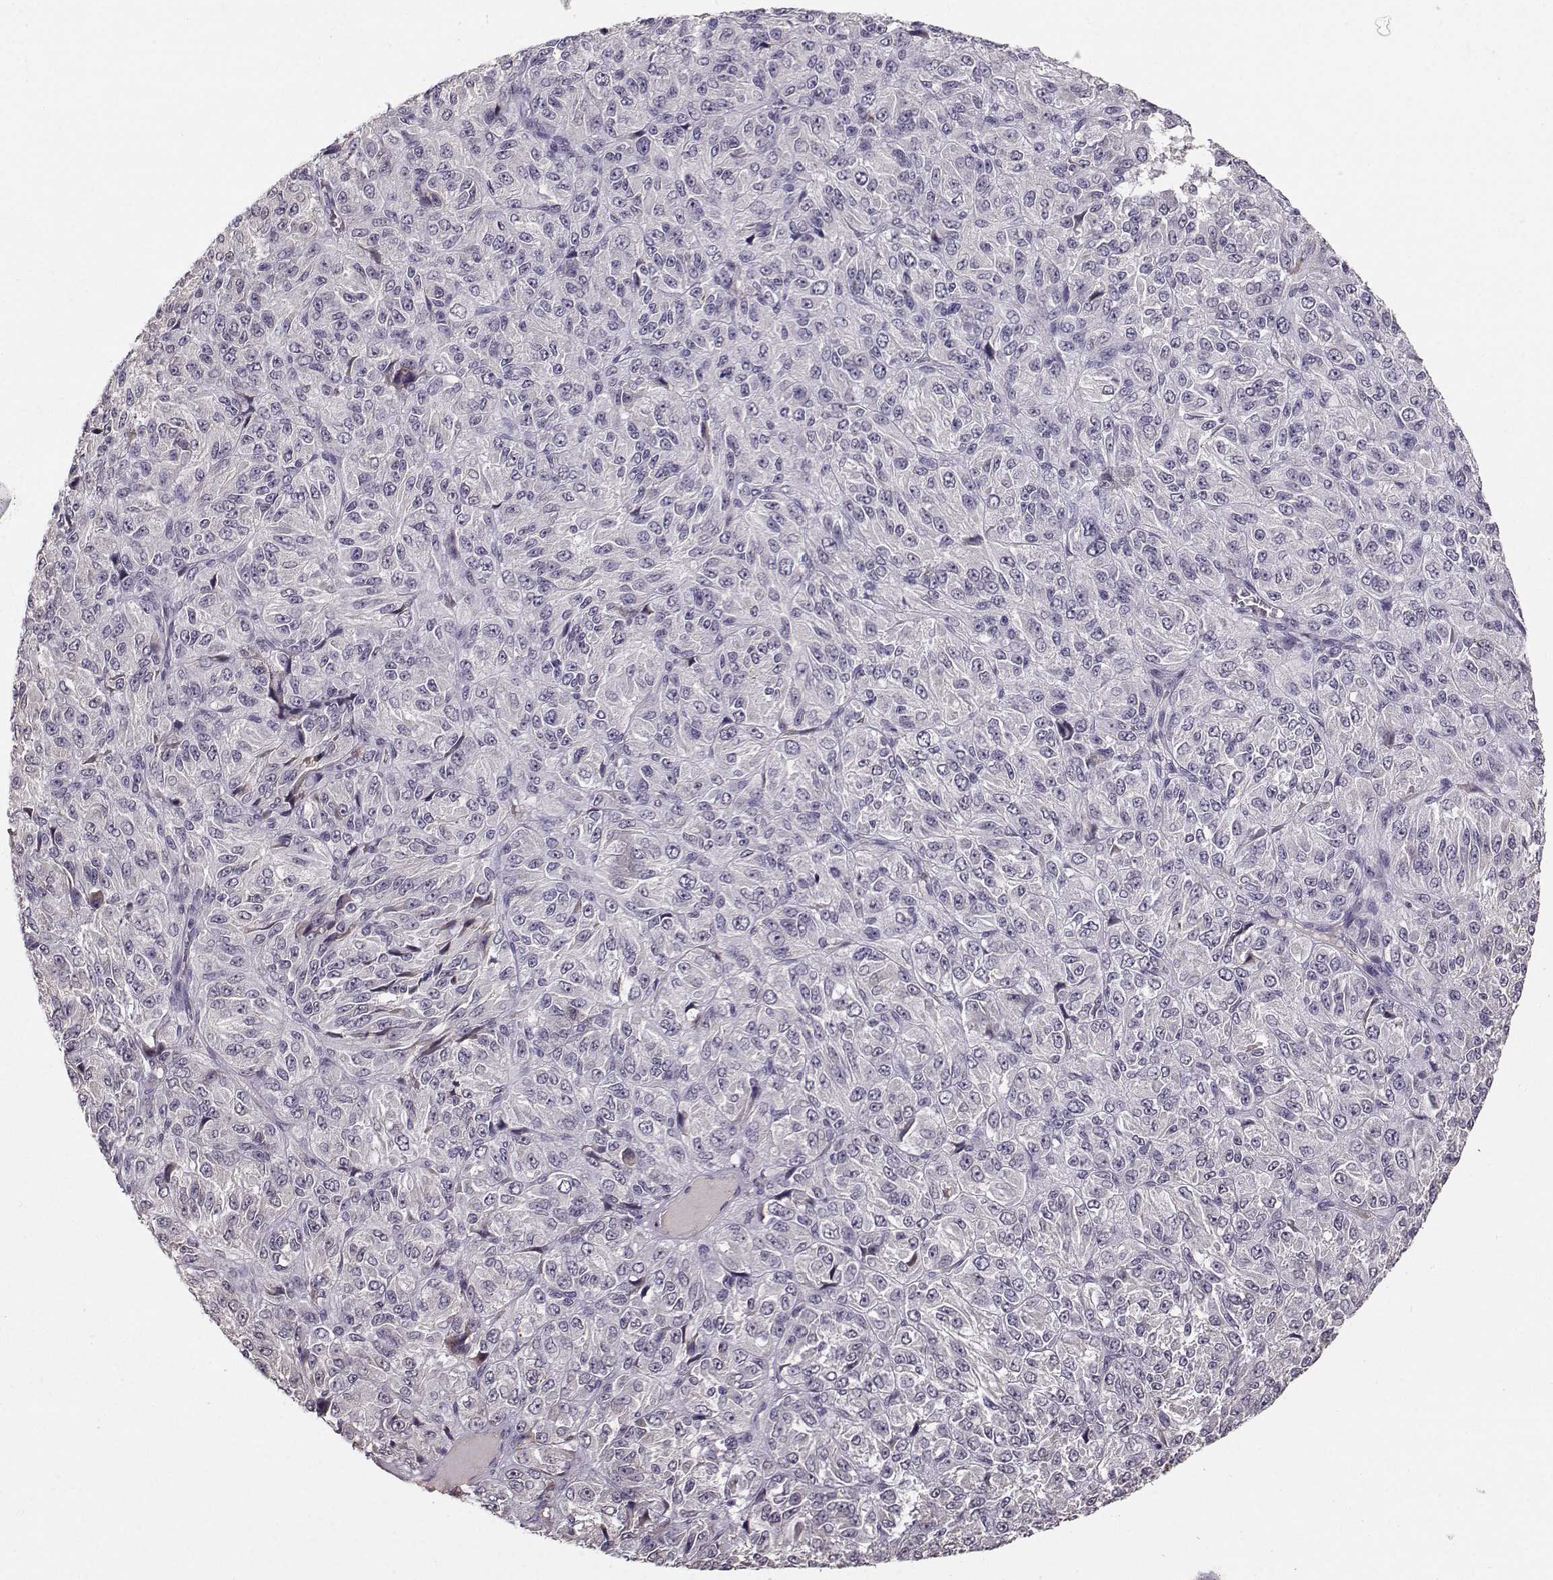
{"staining": {"intensity": "negative", "quantity": "none", "location": "none"}, "tissue": "melanoma", "cell_type": "Tumor cells", "image_type": "cancer", "snomed": [{"axis": "morphology", "description": "Malignant melanoma, Metastatic site"}, {"axis": "topography", "description": "Brain"}], "caption": "An immunohistochemistry (IHC) micrograph of melanoma is shown. There is no staining in tumor cells of melanoma. (DAB (3,3'-diaminobenzidine) immunohistochemistry with hematoxylin counter stain).", "gene": "TSPYL5", "patient": {"sex": "female", "age": 56}}